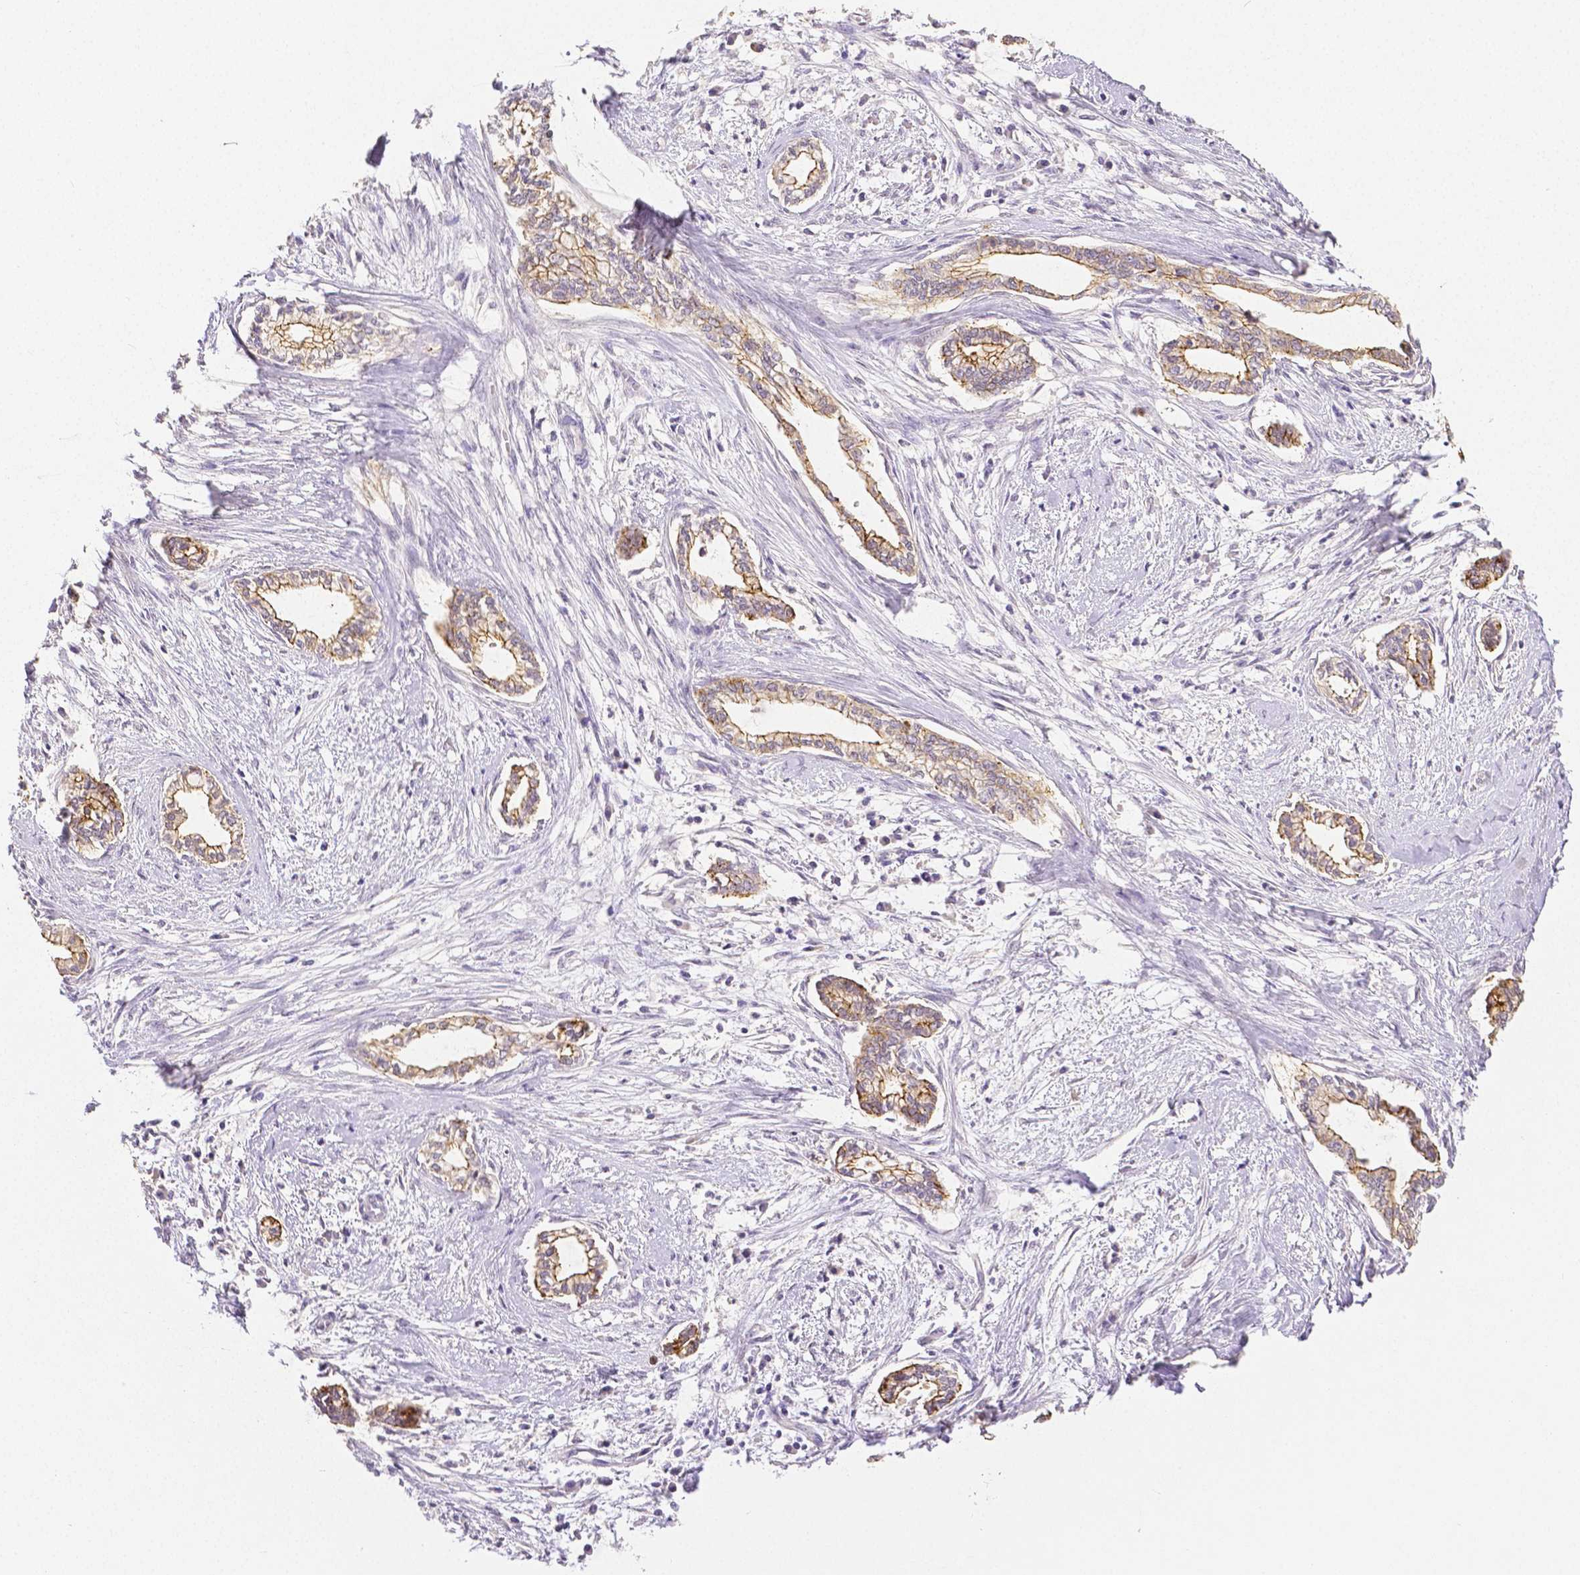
{"staining": {"intensity": "moderate", "quantity": ">75%", "location": "cytoplasmic/membranous"}, "tissue": "cervical cancer", "cell_type": "Tumor cells", "image_type": "cancer", "snomed": [{"axis": "morphology", "description": "Adenocarcinoma, NOS"}, {"axis": "topography", "description": "Cervix"}], "caption": "Immunohistochemistry (DAB (3,3'-diaminobenzidine)) staining of cervical cancer (adenocarcinoma) displays moderate cytoplasmic/membranous protein expression in about >75% of tumor cells.", "gene": "OCLN", "patient": {"sex": "female", "age": 62}}